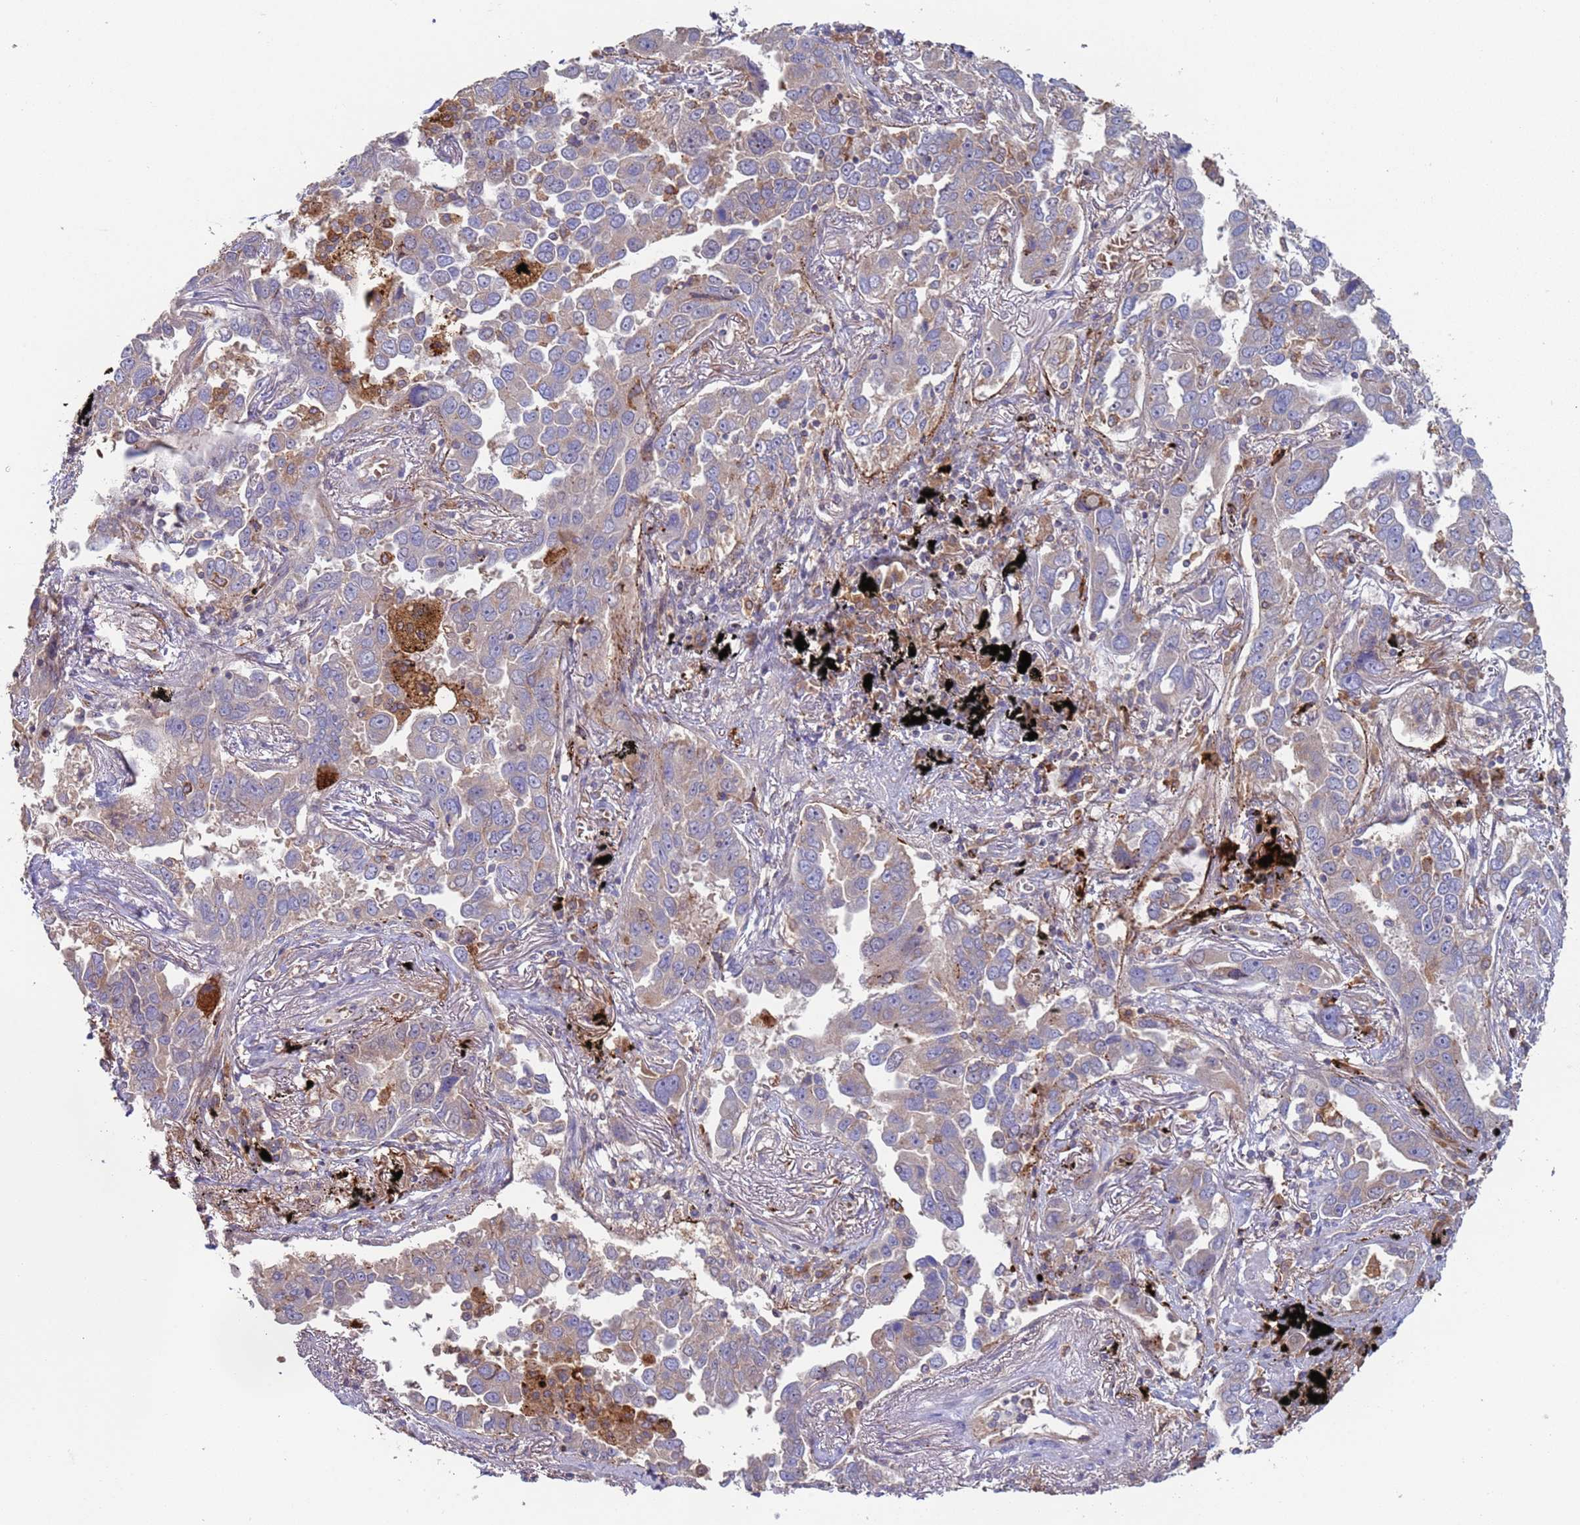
{"staining": {"intensity": "weak", "quantity": "<25%", "location": "cytoplasmic/membranous"}, "tissue": "lung cancer", "cell_type": "Tumor cells", "image_type": "cancer", "snomed": [{"axis": "morphology", "description": "Adenocarcinoma, NOS"}, {"axis": "topography", "description": "Lung"}], "caption": "Human adenocarcinoma (lung) stained for a protein using IHC reveals no positivity in tumor cells.", "gene": "MALRD1", "patient": {"sex": "male", "age": 67}}